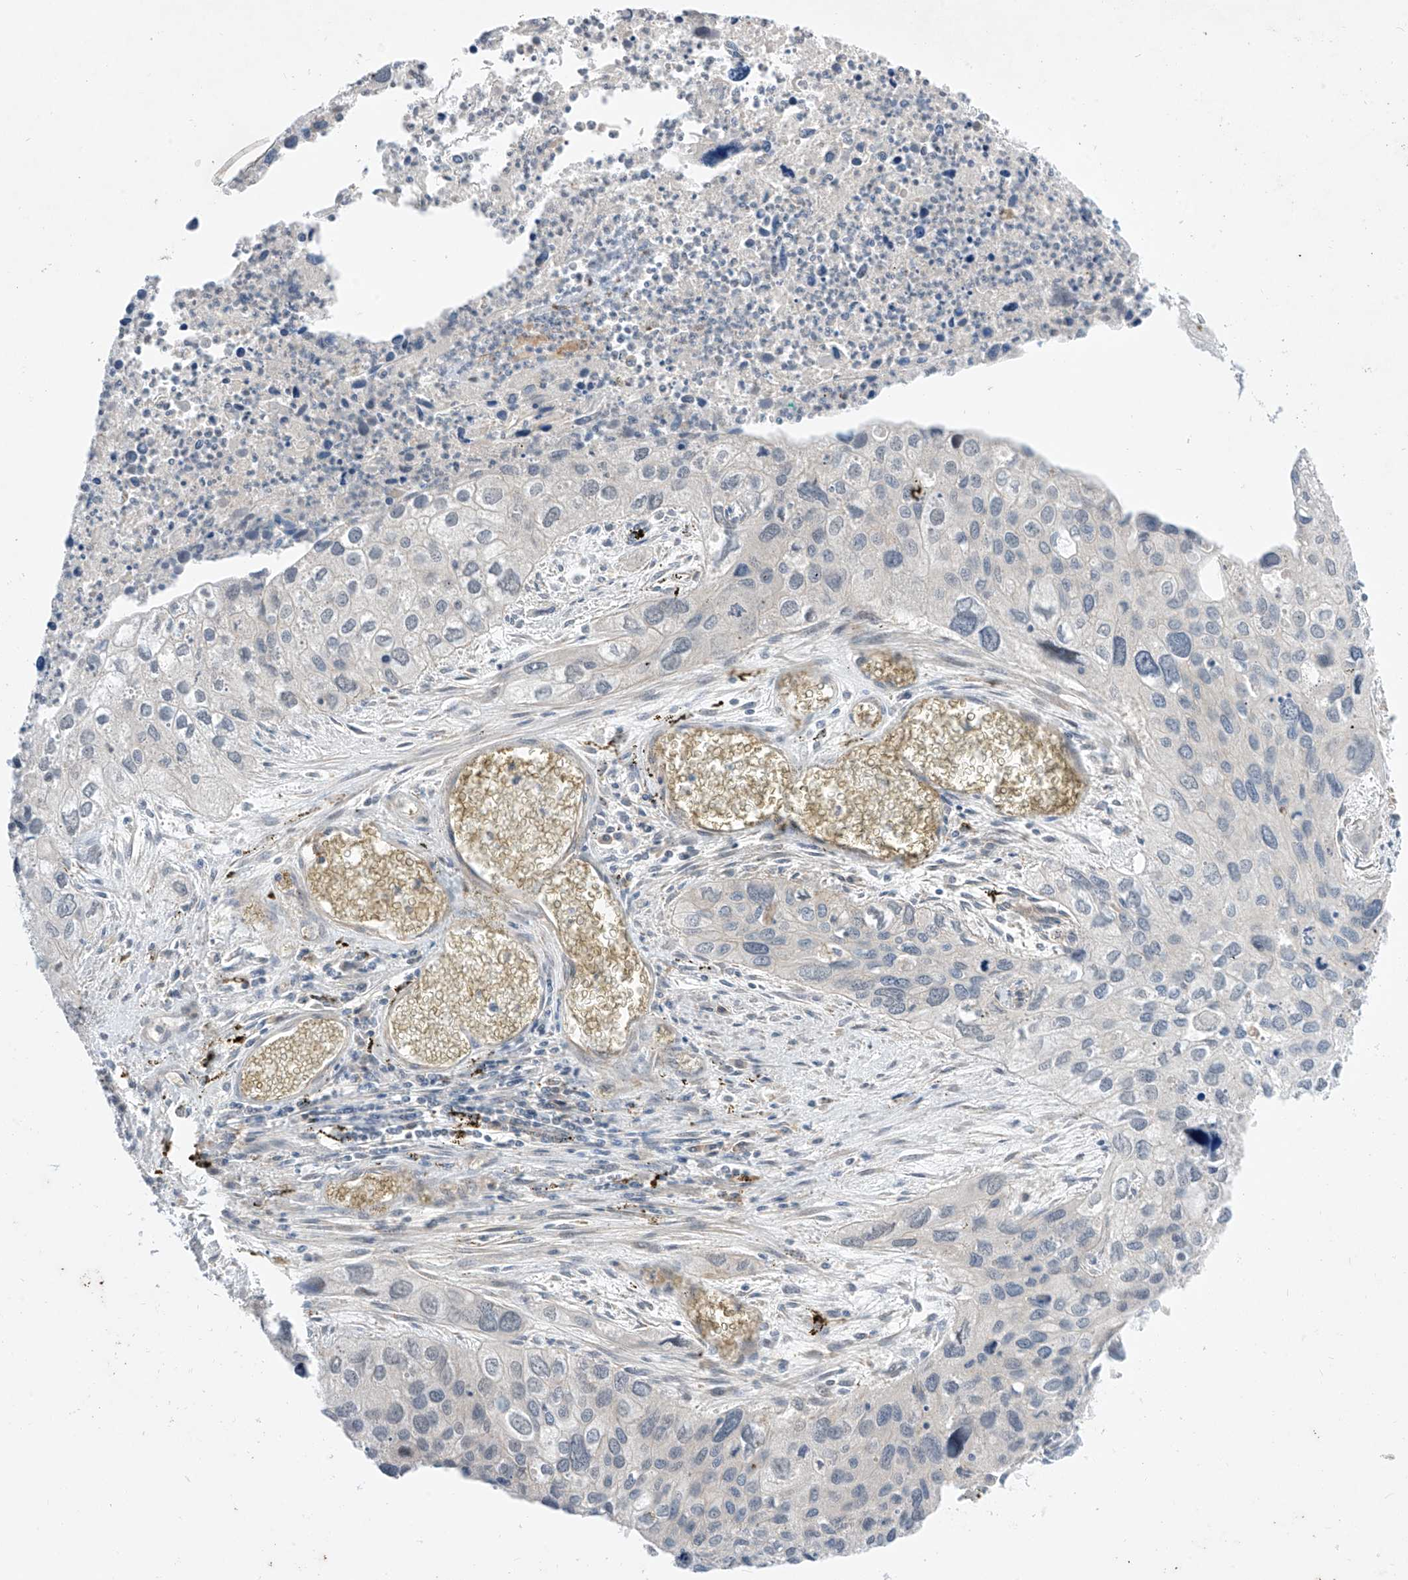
{"staining": {"intensity": "weak", "quantity": "<25%", "location": "cytoplasmic/membranous"}, "tissue": "cervical cancer", "cell_type": "Tumor cells", "image_type": "cancer", "snomed": [{"axis": "morphology", "description": "Squamous cell carcinoma, NOS"}, {"axis": "topography", "description": "Cervix"}], "caption": "Tumor cells show no significant protein expression in cervical cancer.", "gene": "ABLIM2", "patient": {"sex": "female", "age": 55}}